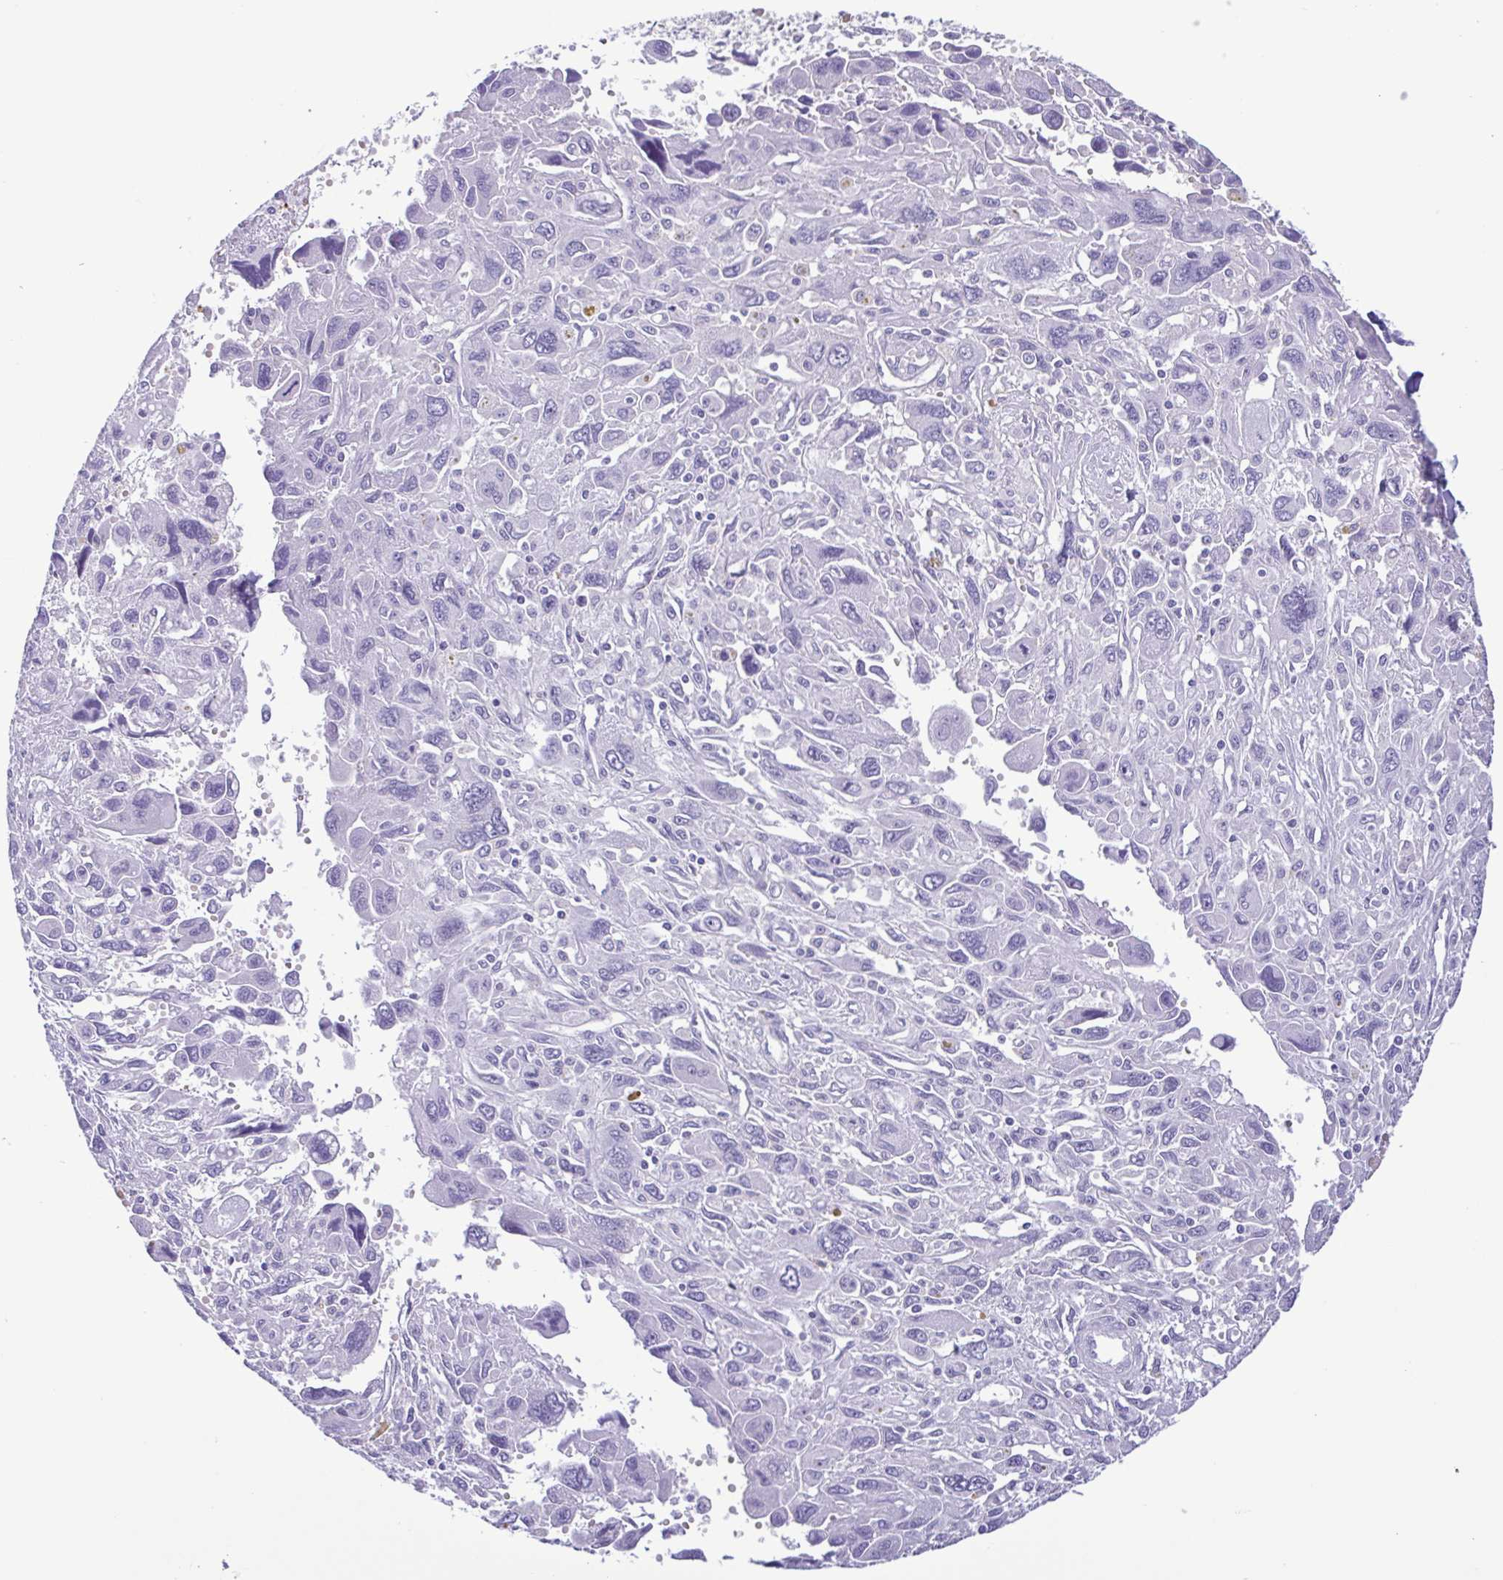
{"staining": {"intensity": "negative", "quantity": "none", "location": "none"}, "tissue": "pancreatic cancer", "cell_type": "Tumor cells", "image_type": "cancer", "snomed": [{"axis": "morphology", "description": "Adenocarcinoma, NOS"}, {"axis": "topography", "description": "Pancreas"}], "caption": "An immunohistochemistry photomicrograph of pancreatic cancer (adenocarcinoma) is shown. There is no staining in tumor cells of pancreatic cancer (adenocarcinoma).", "gene": "CBY2", "patient": {"sex": "female", "age": 47}}